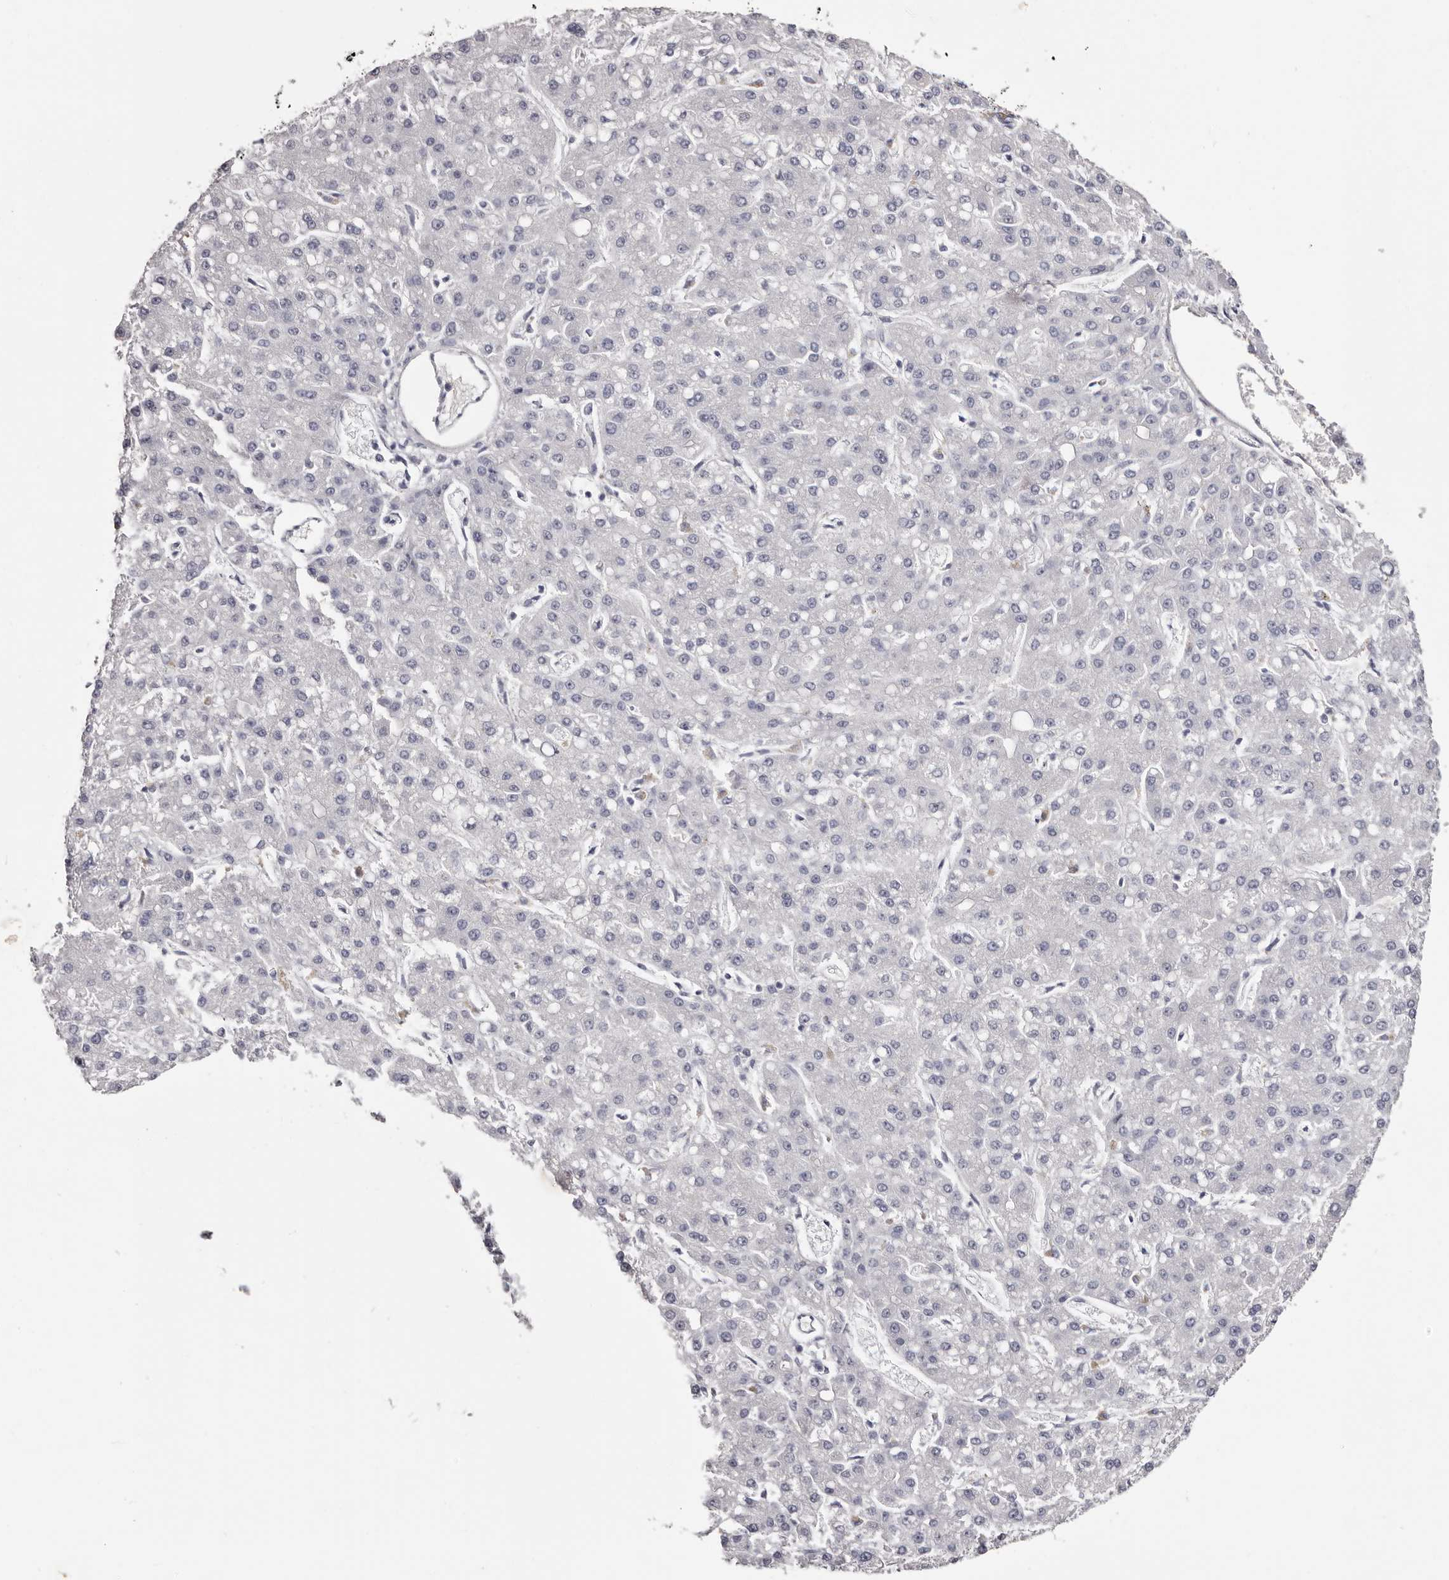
{"staining": {"intensity": "negative", "quantity": "none", "location": "none"}, "tissue": "liver cancer", "cell_type": "Tumor cells", "image_type": "cancer", "snomed": [{"axis": "morphology", "description": "Carcinoma, Hepatocellular, NOS"}, {"axis": "topography", "description": "Liver"}], "caption": "Immunohistochemical staining of liver hepatocellular carcinoma exhibits no significant staining in tumor cells. (DAB immunohistochemistry (IHC) visualized using brightfield microscopy, high magnification).", "gene": "CA6", "patient": {"sex": "male", "age": 67}}